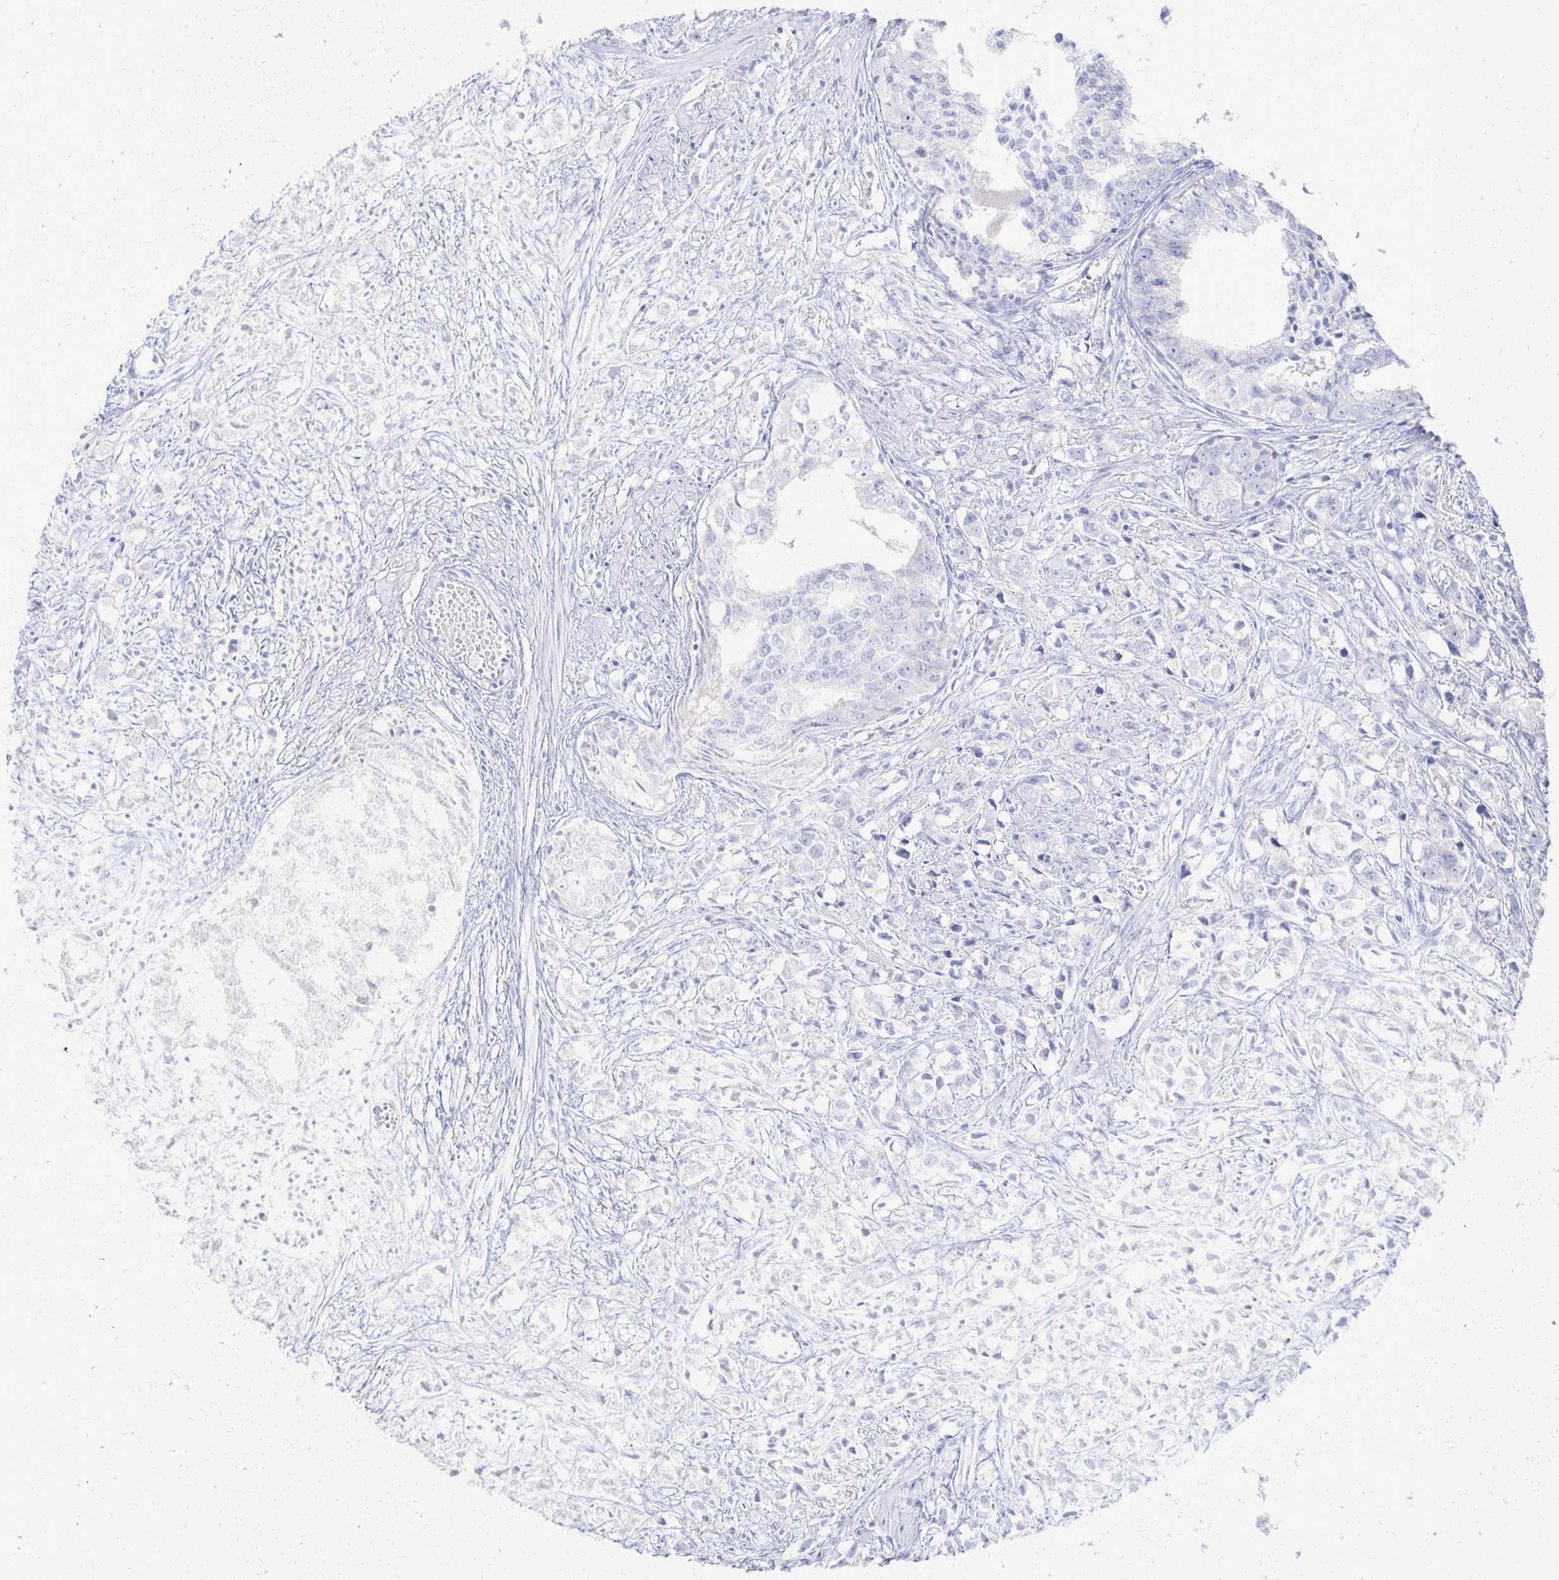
{"staining": {"intensity": "negative", "quantity": "none", "location": "none"}, "tissue": "prostate cancer", "cell_type": "Tumor cells", "image_type": "cancer", "snomed": [{"axis": "morphology", "description": "Adenocarcinoma, High grade"}, {"axis": "topography", "description": "Prostate"}], "caption": "Immunohistochemistry (IHC) of human prostate high-grade adenocarcinoma demonstrates no positivity in tumor cells.", "gene": "PRR20A", "patient": {"sex": "male", "age": 58}}